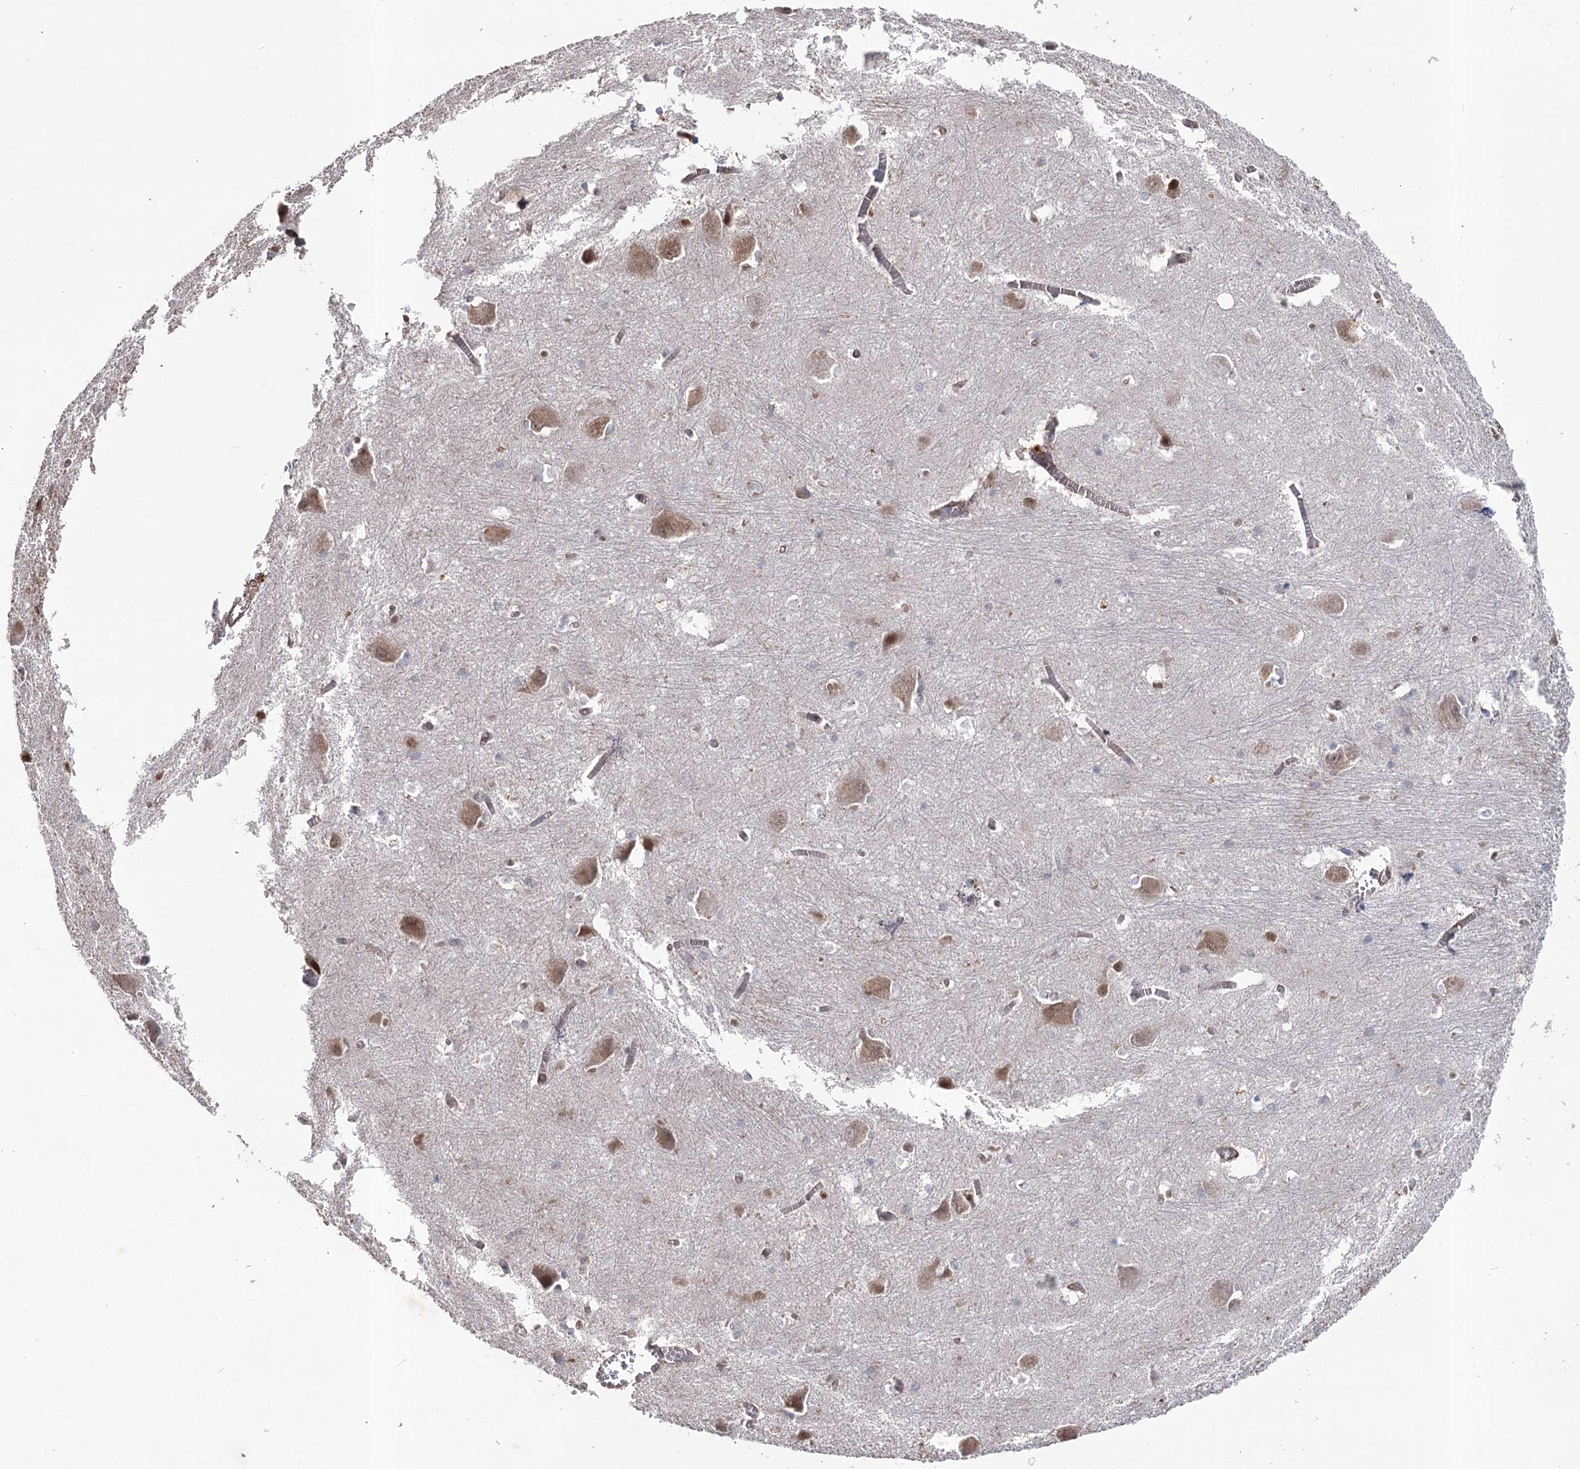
{"staining": {"intensity": "negative", "quantity": "none", "location": "none"}, "tissue": "caudate", "cell_type": "Glial cells", "image_type": "normal", "snomed": [{"axis": "morphology", "description": "Normal tissue, NOS"}, {"axis": "topography", "description": "Lateral ventricle wall"}], "caption": "Caudate stained for a protein using immunohistochemistry displays no expression glial cells.", "gene": "FAM13B", "patient": {"sex": "male", "age": 37}}